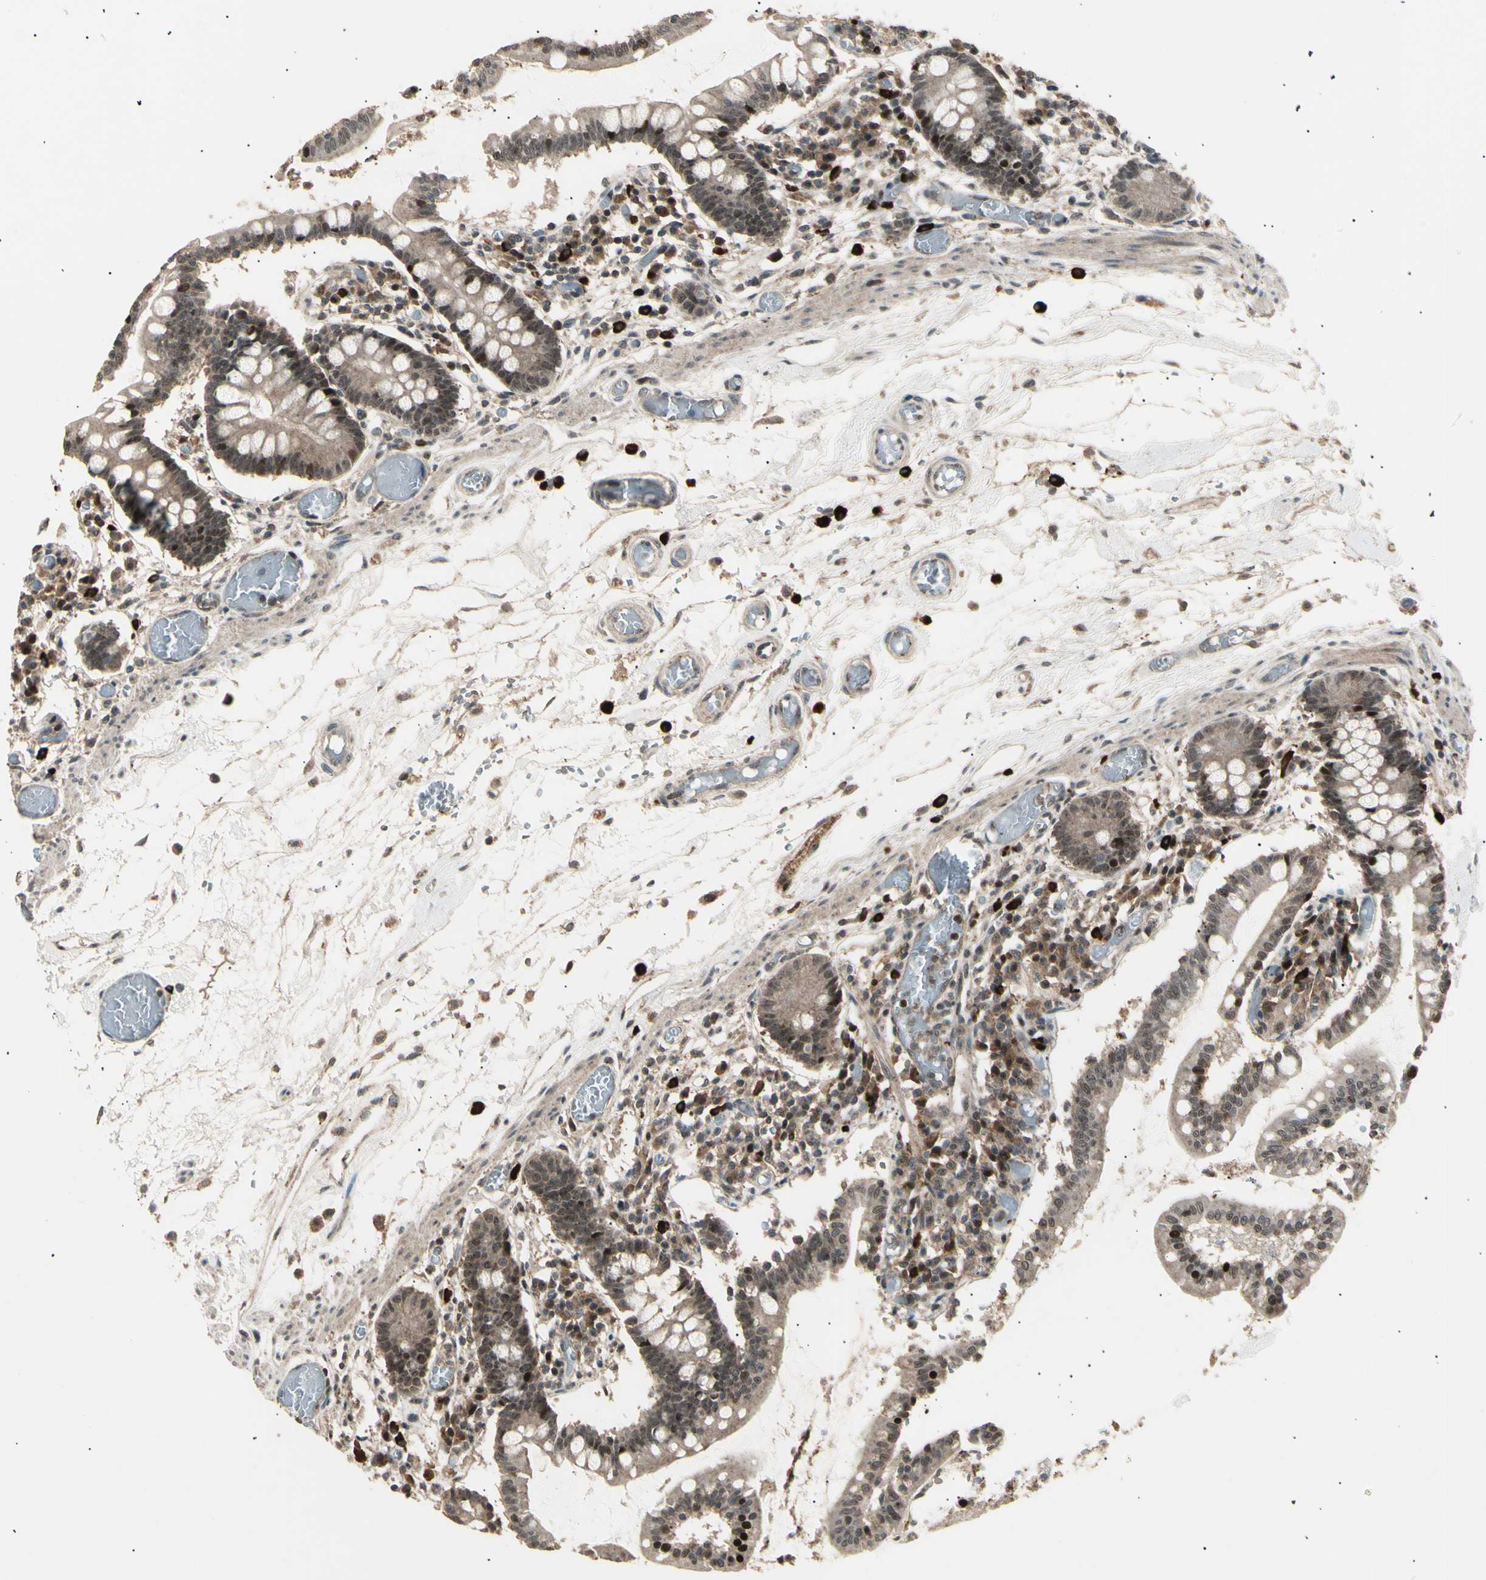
{"staining": {"intensity": "weak", "quantity": ">75%", "location": "cytoplasmic/membranous,nuclear"}, "tissue": "small intestine", "cell_type": "Glandular cells", "image_type": "normal", "snomed": [{"axis": "morphology", "description": "Normal tissue, NOS"}, {"axis": "topography", "description": "Small intestine"}], "caption": "Immunohistochemistry (IHC) histopathology image of benign human small intestine stained for a protein (brown), which exhibits low levels of weak cytoplasmic/membranous,nuclear expression in approximately >75% of glandular cells.", "gene": "NUAK2", "patient": {"sex": "female", "age": 61}}